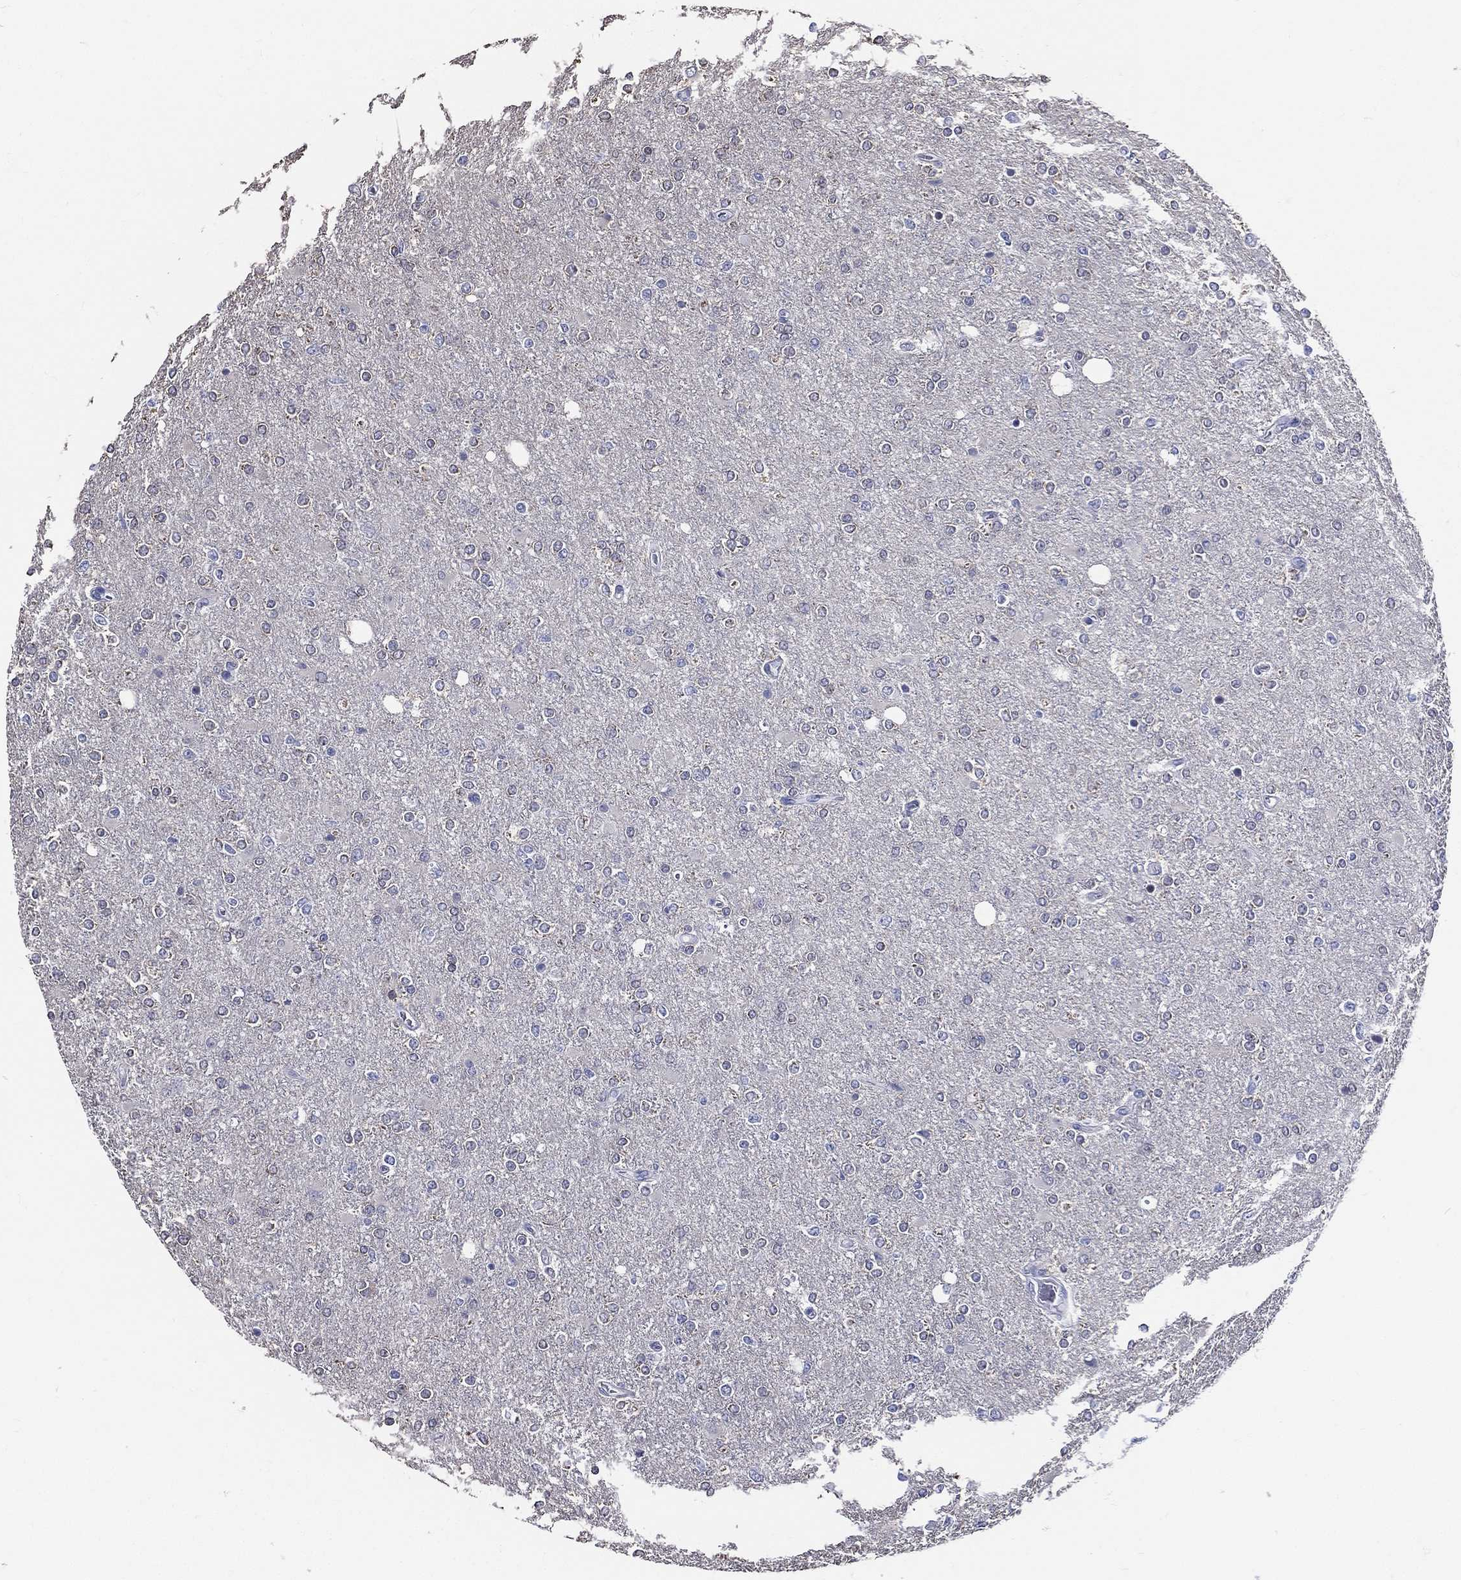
{"staining": {"intensity": "negative", "quantity": "none", "location": "none"}, "tissue": "glioma", "cell_type": "Tumor cells", "image_type": "cancer", "snomed": [{"axis": "morphology", "description": "Glioma, malignant, High grade"}, {"axis": "topography", "description": "Cerebral cortex"}], "caption": "The photomicrograph demonstrates no staining of tumor cells in glioma. (DAB (3,3'-diaminobenzidine) immunohistochemistry (IHC) with hematoxylin counter stain).", "gene": "DPYS", "patient": {"sex": "male", "age": 70}}